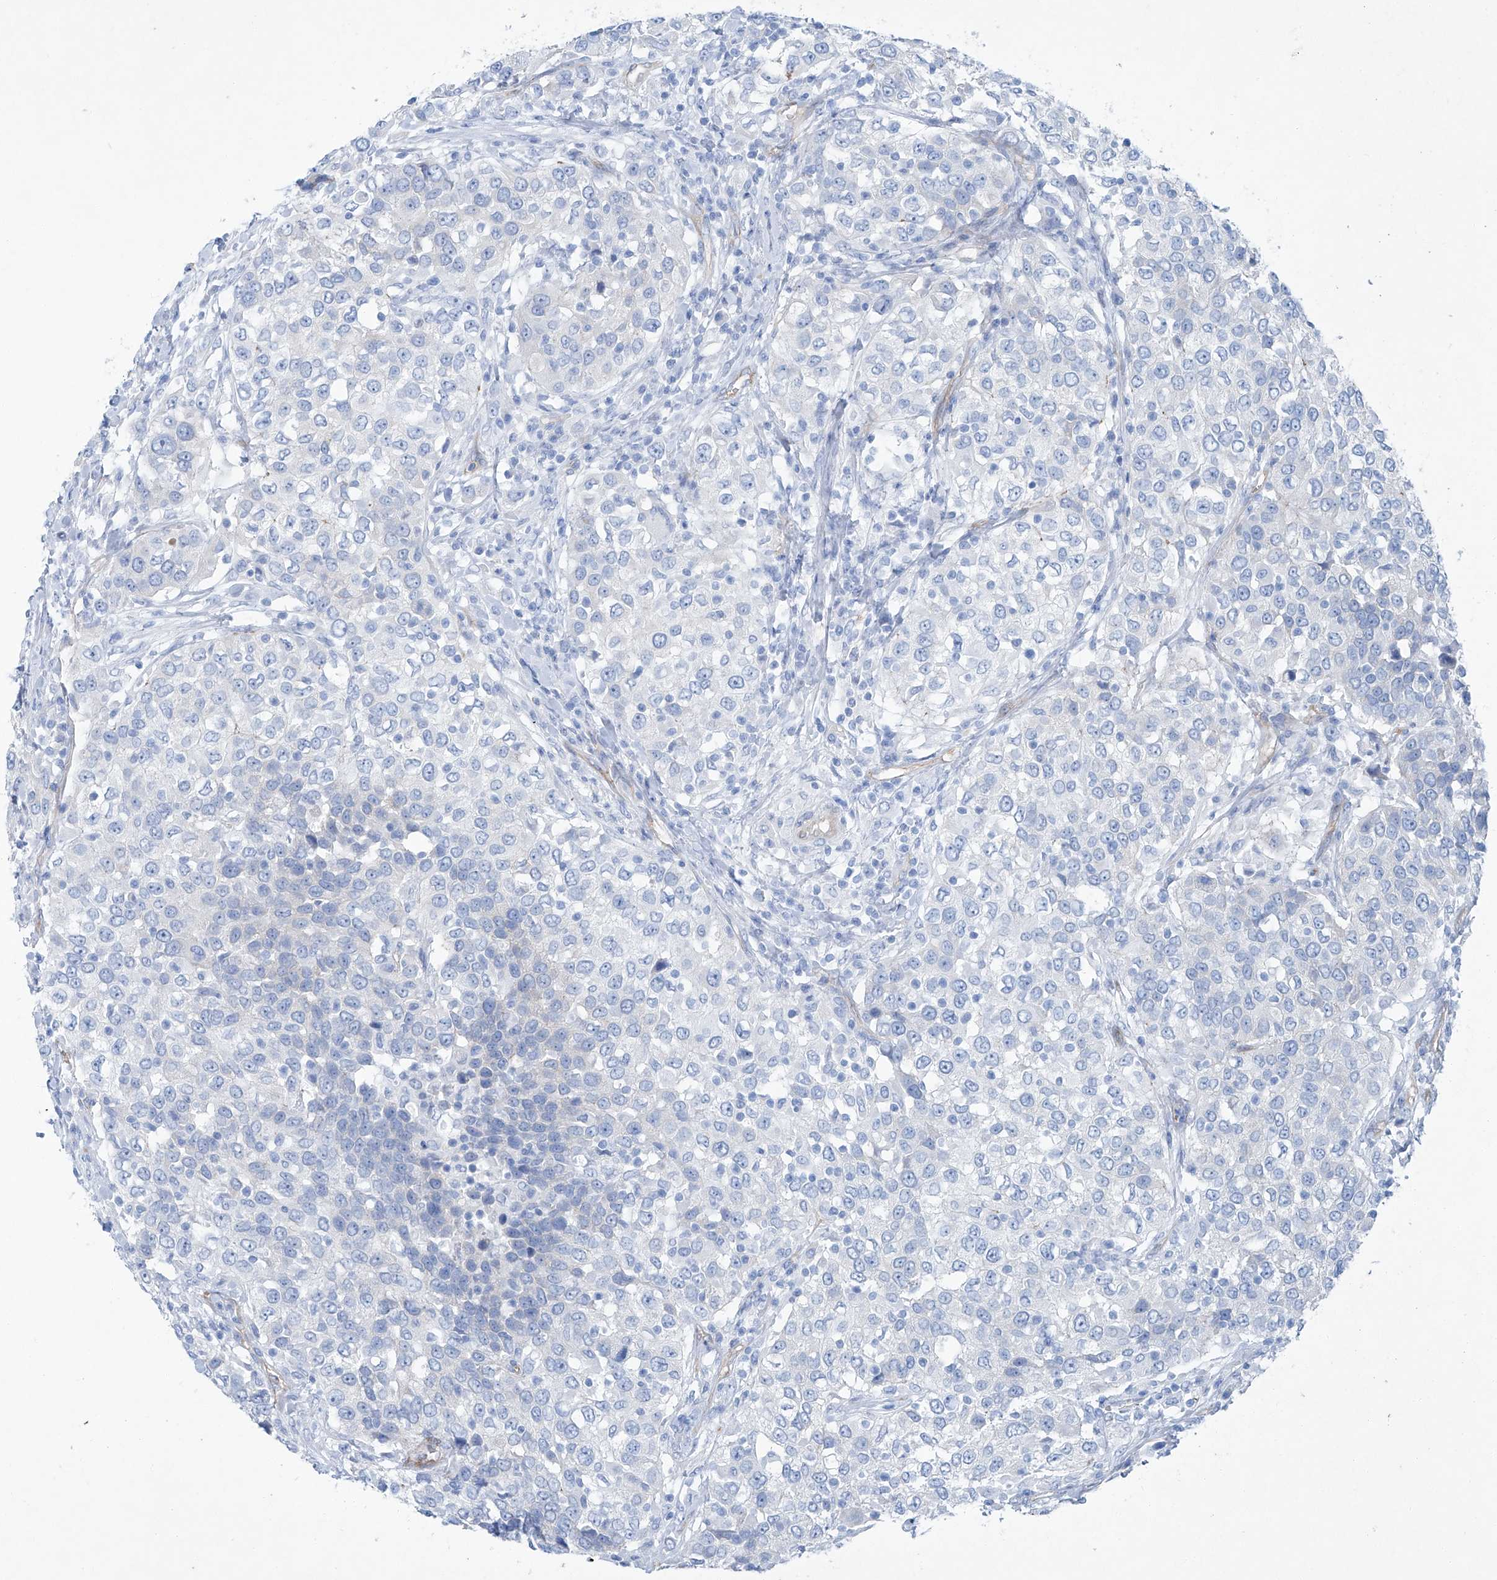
{"staining": {"intensity": "negative", "quantity": "none", "location": "none"}, "tissue": "urothelial cancer", "cell_type": "Tumor cells", "image_type": "cancer", "snomed": [{"axis": "morphology", "description": "Urothelial carcinoma, High grade"}, {"axis": "topography", "description": "Urinary bladder"}], "caption": "An immunohistochemistry image of urothelial carcinoma (high-grade) is shown. There is no staining in tumor cells of urothelial carcinoma (high-grade).", "gene": "MAGI1", "patient": {"sex": "female", "age": 80}}